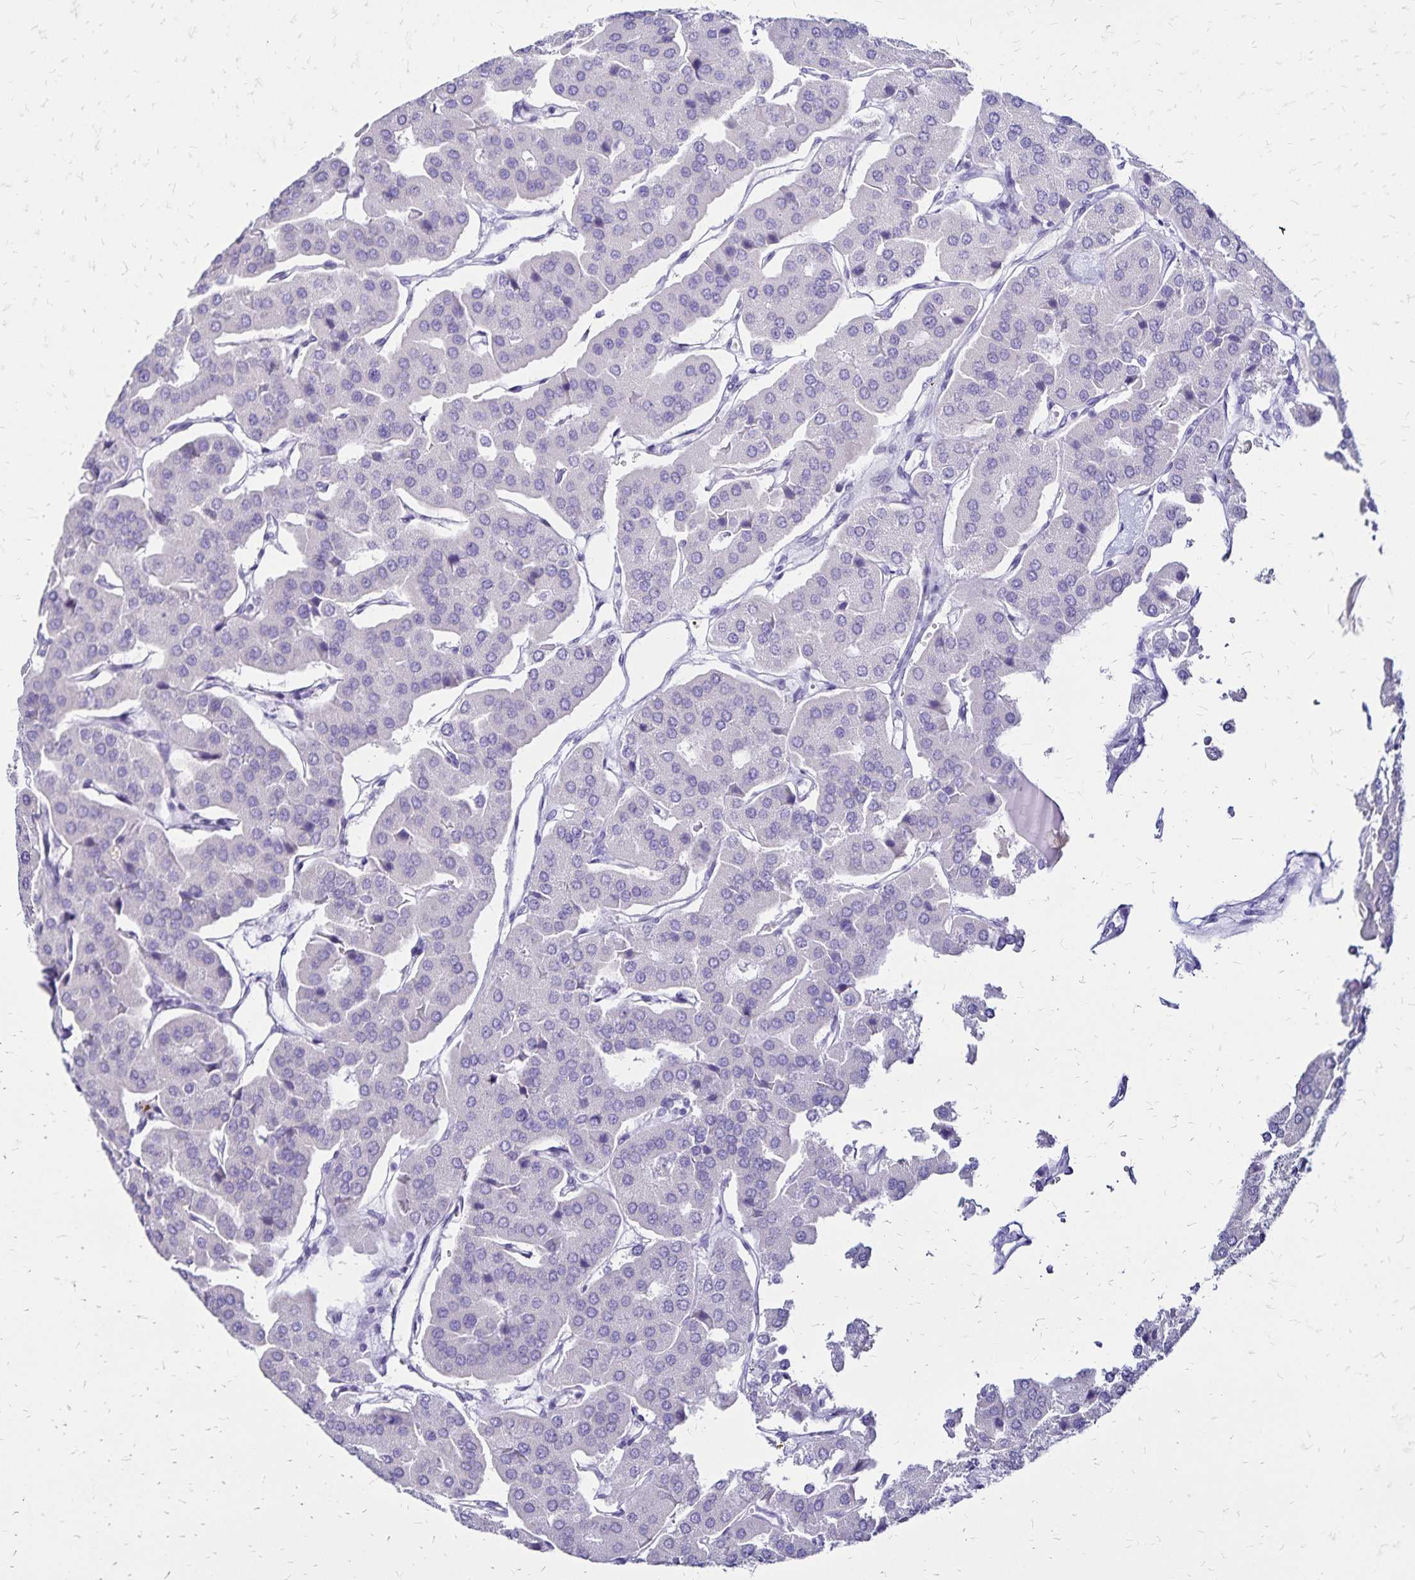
{"staining": {"intensity": "negative", "quantity": "none", "location": "none"}, "tissue": "parathyroid gland", "cell_type": "Glandular cells", "image_type": "normal", "snomed": [{"axis": "morphology", "description": "Normal tissue, NOS"}, {"axis": "morphology", "description": "Adenoma, NOS"}, {"axis": "topography", "description": "Parathyroid gland"}], "caption": "Micrograph shows no protein positivity in glandular cells of unremarkable parathyroid gland.", "gene": "LIN28B", "patient": {"sex": "female", "age": 86}}